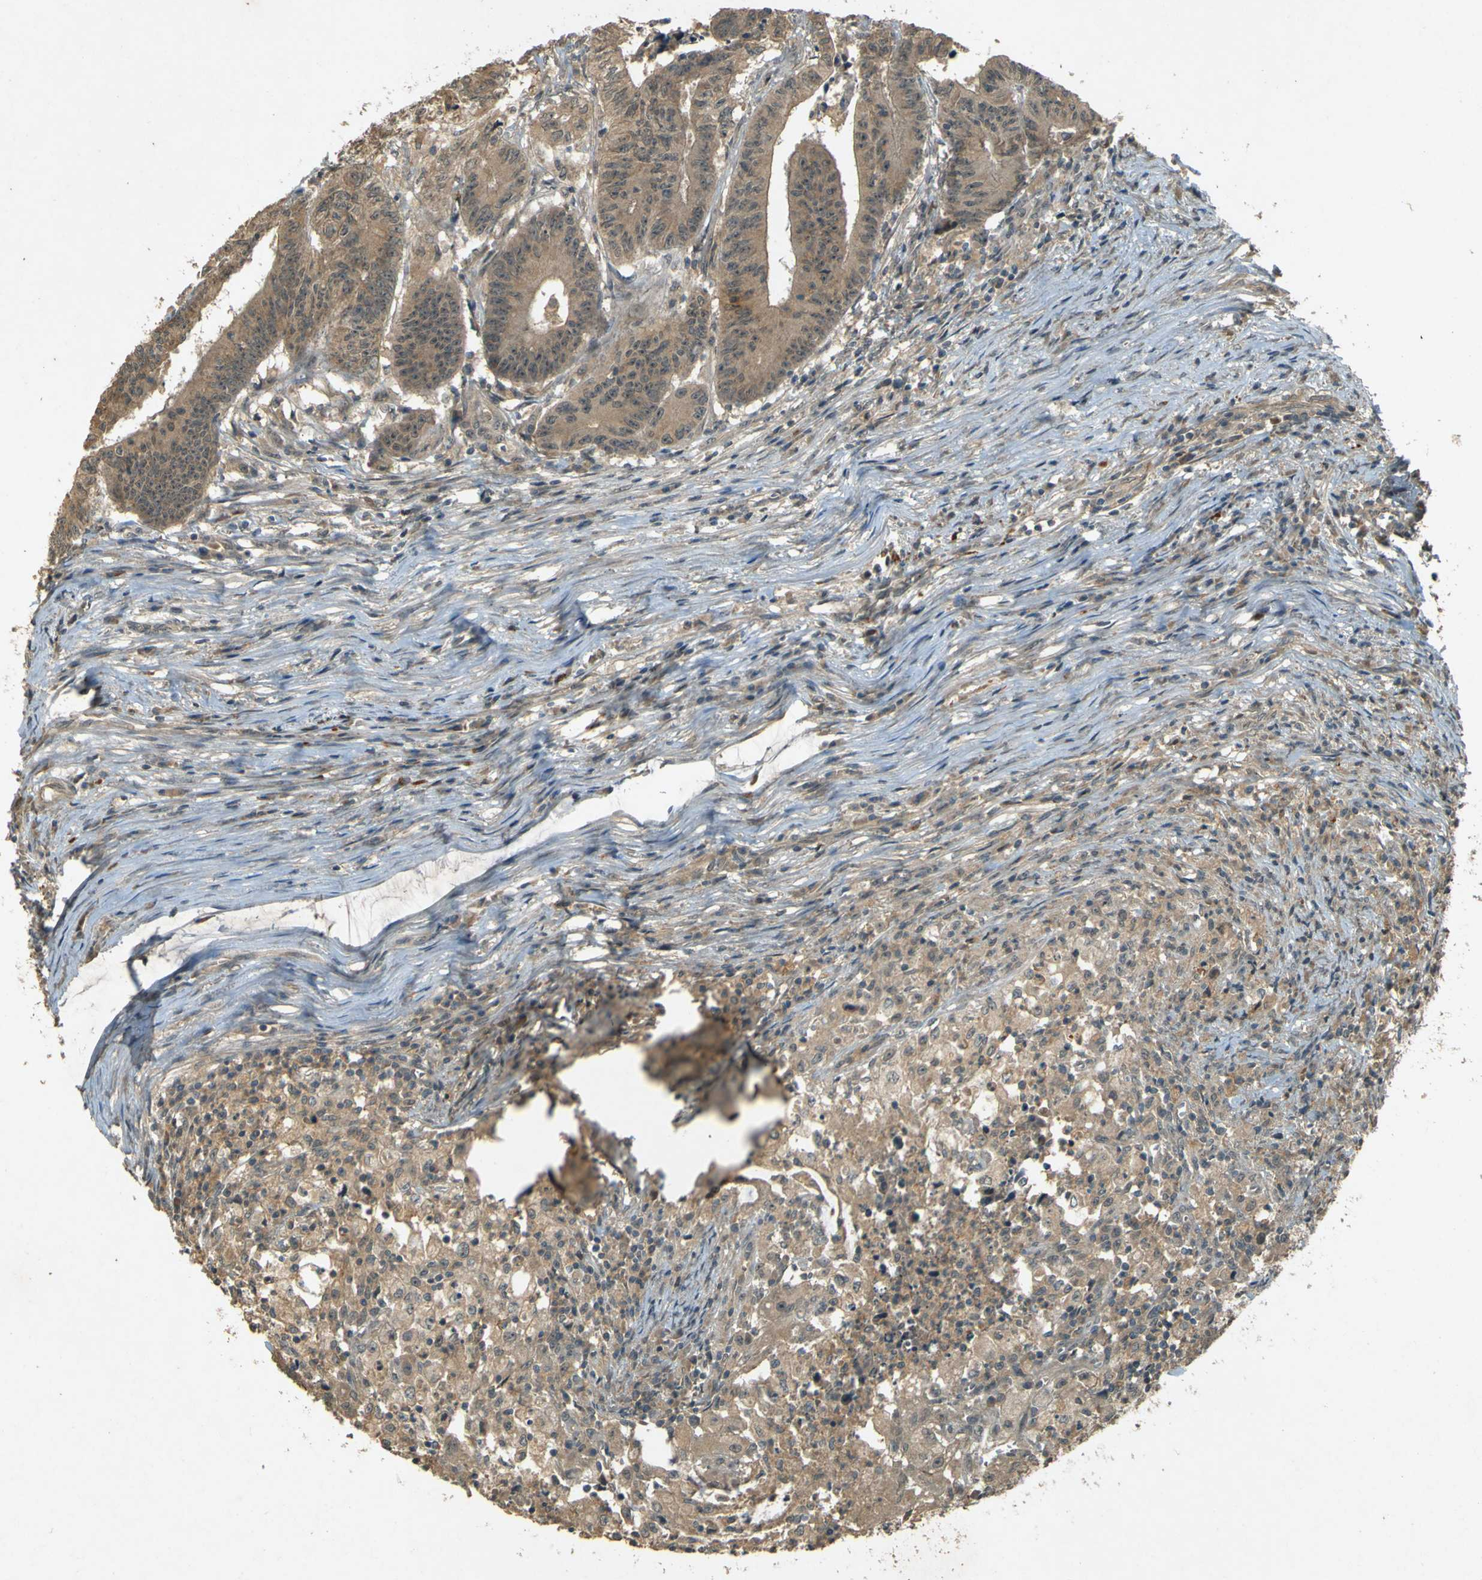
{"staining": {"intensity": "moderate", "quantity": ">75%", "location": "cytoplasmic/membranous"}, "tissue": "colorectal cancer", "cell_type": "Tumor cells", "image_type": "cancer", "snomed": [{"axis": "morphology", "description": "Adenocarcinoma, NOS"}, {"axis": "topography", "description": "Colon"}], "caption": "A photomicrograph of human colorectal adenocarcinoma stained for a protein displays moderate cytoplasmic/membranous brown staining in tumor cells.", "gene": "MPDZ", "patient": {"sex": "male", "age": 45}}